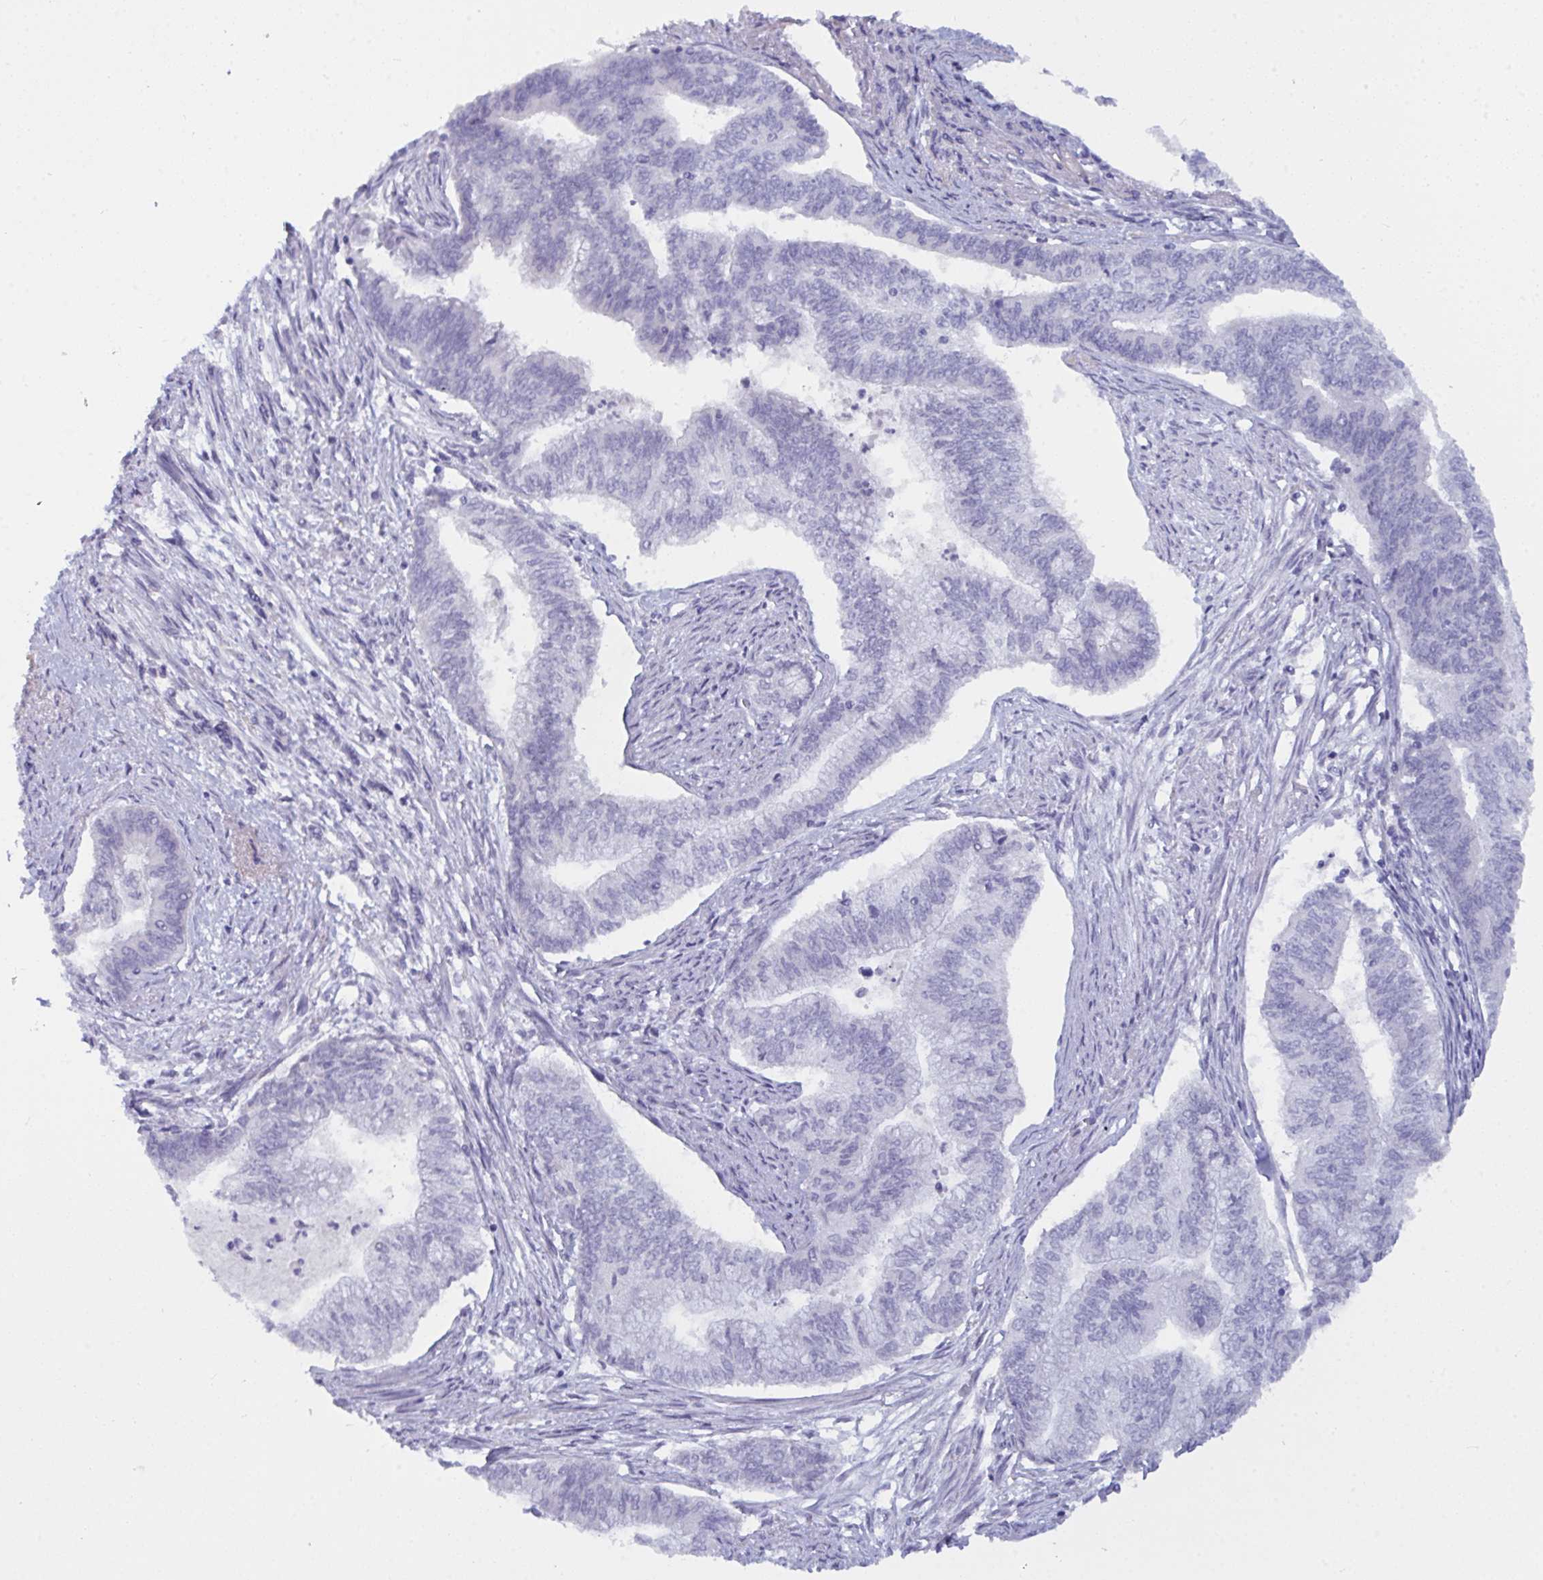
{"staining": {"intensity": "negative", "quantity": "none", "location": "none"}, "tissue": "endometrial cancer", "cell_type": "Tumor cells", "image_type": "cancer", "snomed": [{"axis": "morphology", "description": "Adenocarcinoma, NOS"}, {"axis": "topography", "description": "Endometrium"}], "caption": "Tumor cells are negative for brown protein staining in endometrial cancer (adenocarcinoma).", "gene": "PRDM9", "patient": {"sex": "female", "age": 65}}